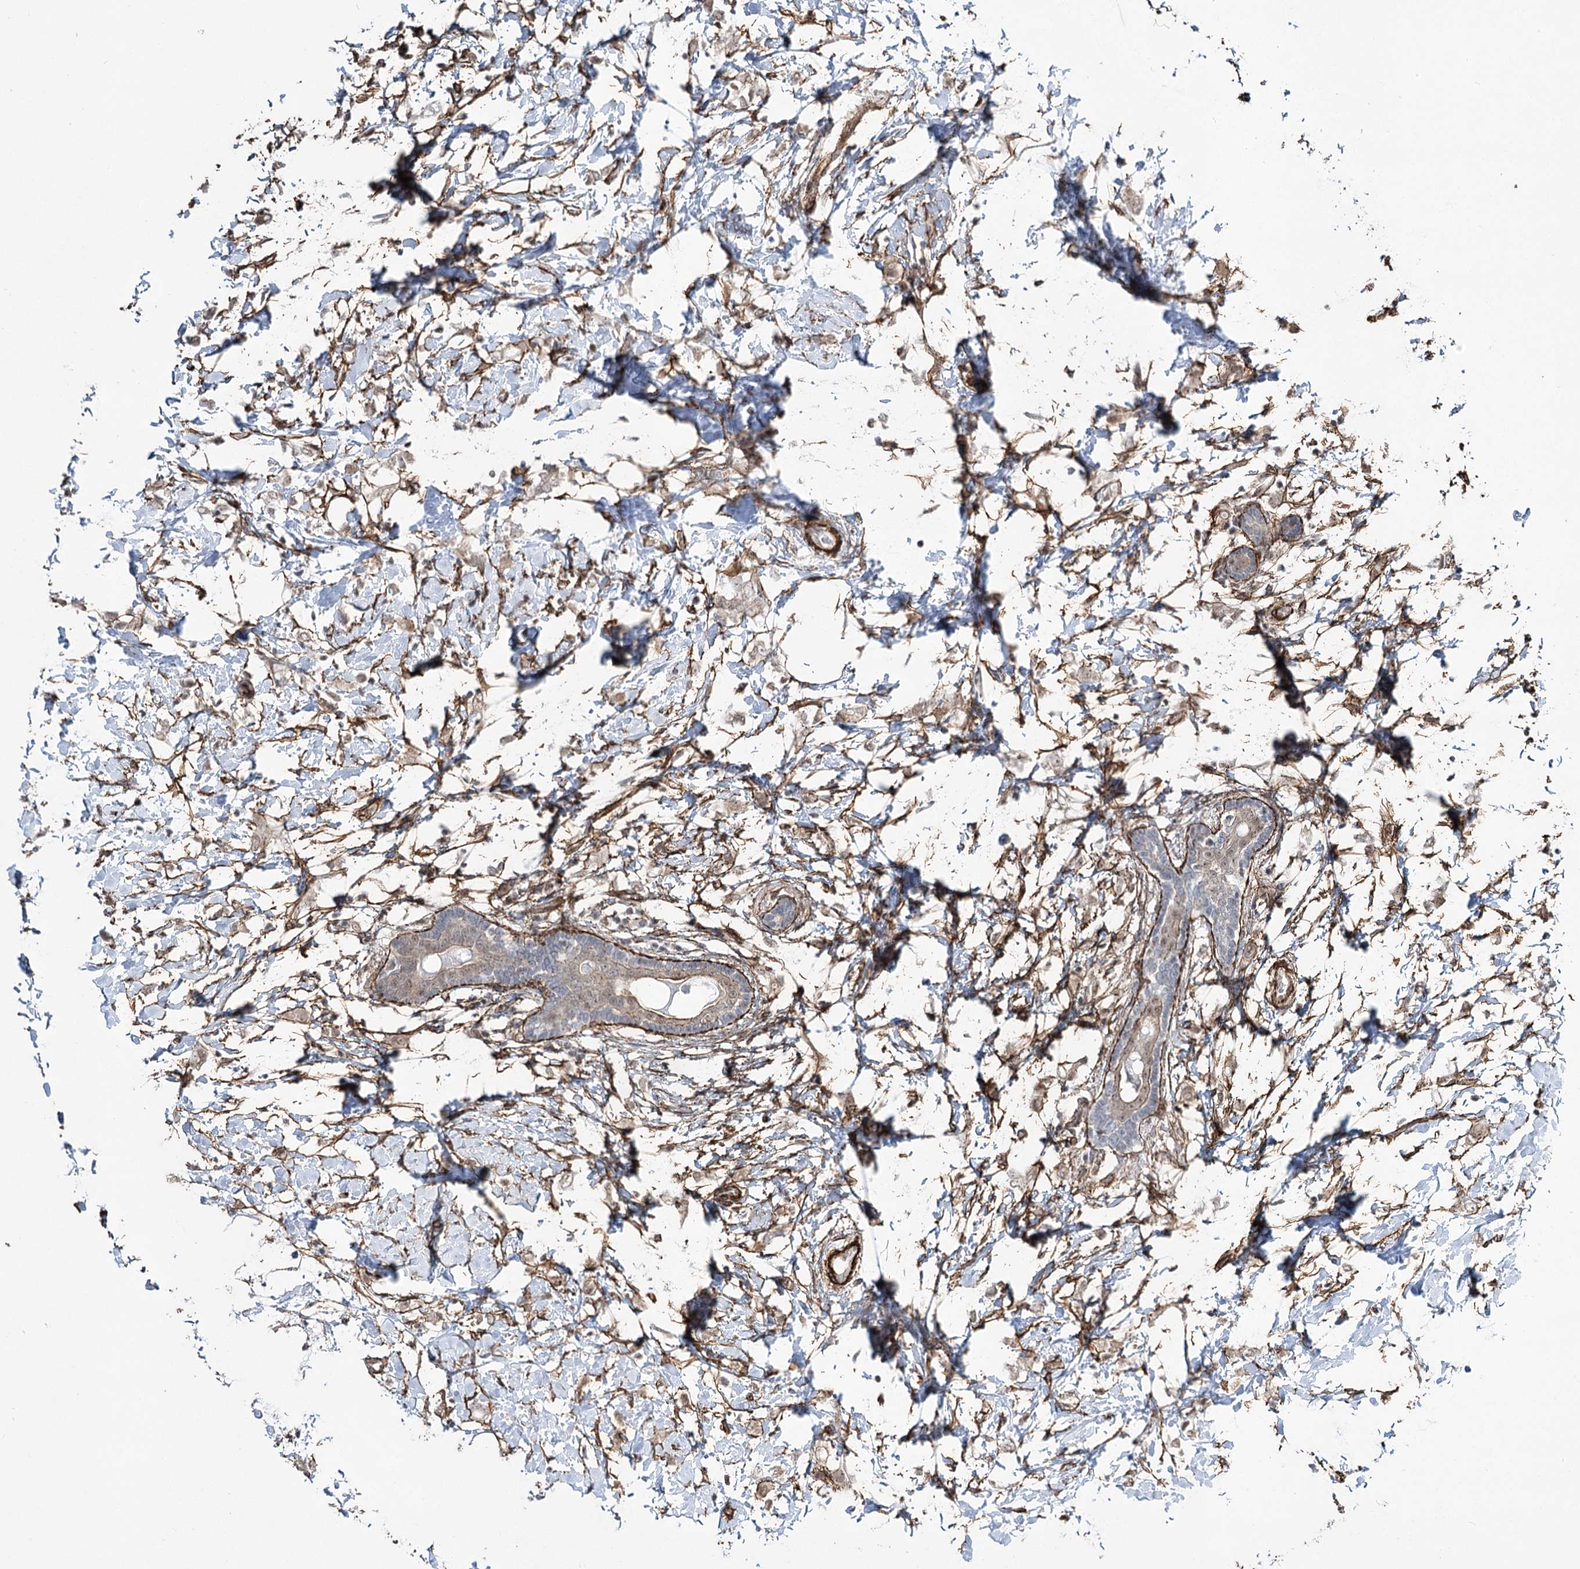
{"staining": {"intensity": "negative", "quantity": "none", "location": "none"}, "tissue": "breast cancer", "cell_type": "Tumor cells", "image_type": "cancer", "snomed": [{"axis": "morphology", "description": "Normal tissue, NOS"}, {"axis": "morphology", "description": "Lobular carcinoma"}, {"axis": "topography", "description": "Breast"}], "caption": "IHC photomicrograph of human breast lobular carcinoma stained for a protein (brown), which displays no expression in tumor cells.", "gene": "CWF19L1", "patient": {"sex": "female", "age": 47}}